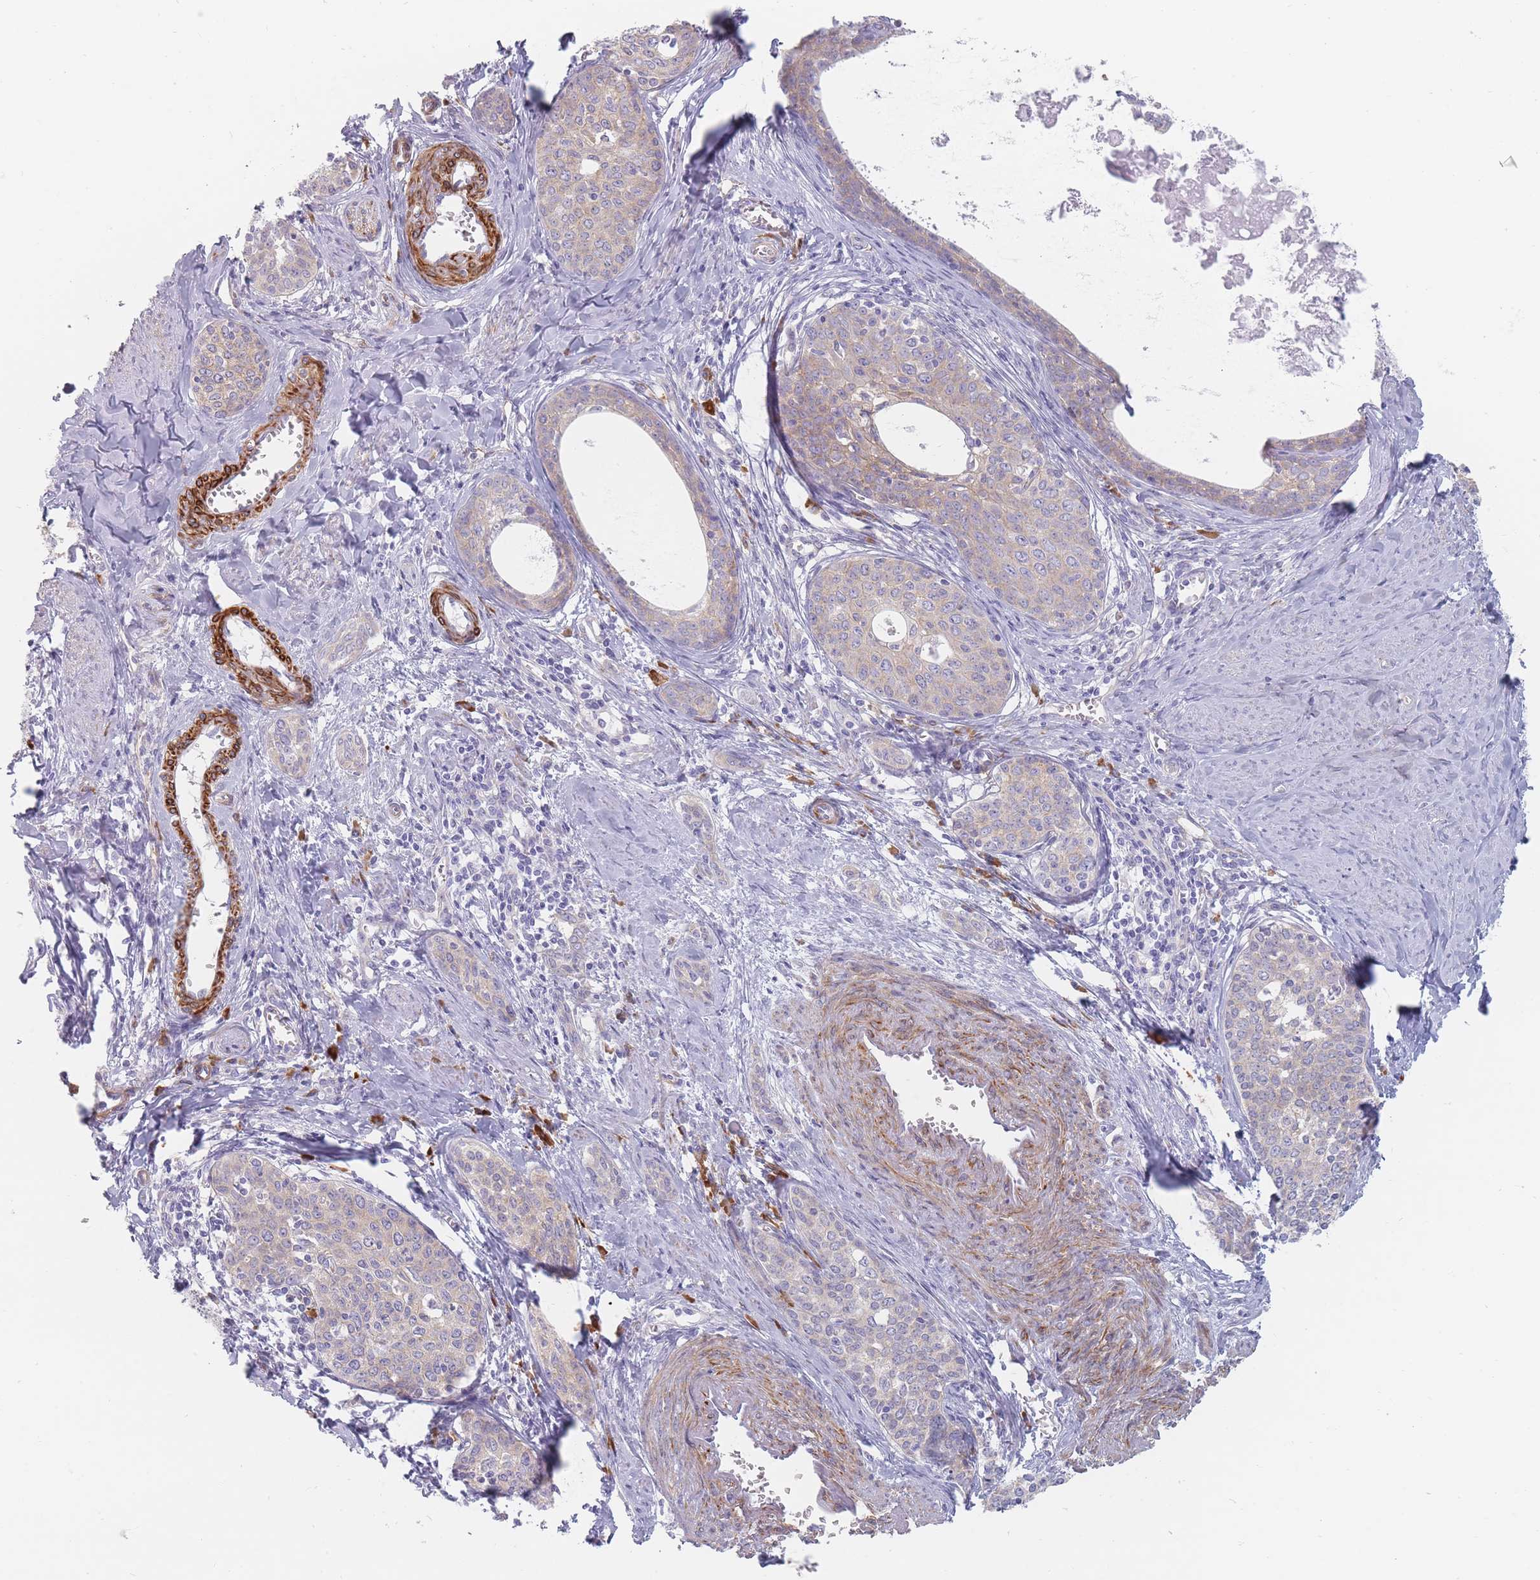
{"staining": {"intensity": "negative", "quantity": "none", "location": "none"}, "tissue": "cervical cancer", "cell_type": "Tumor cells", "image_type": "cancer", "snomed": [{"axis": "morphology", "description": "Squamous cell carcinoma, NOS"}, {"axis": "morphology", "description": "Adenocarcinoma, NOS"}, {"axis": "topography", "description": "Cervix"}], "caption": "Tumor cells are negative for brown protein staining in cervical cancer. (DAB (3,3'-diaminobenzidine) immunohistochemistry with hematoxylin counter stain).", "gene": "ERBIN", "patient": {"sex": "female", "age": 52}}